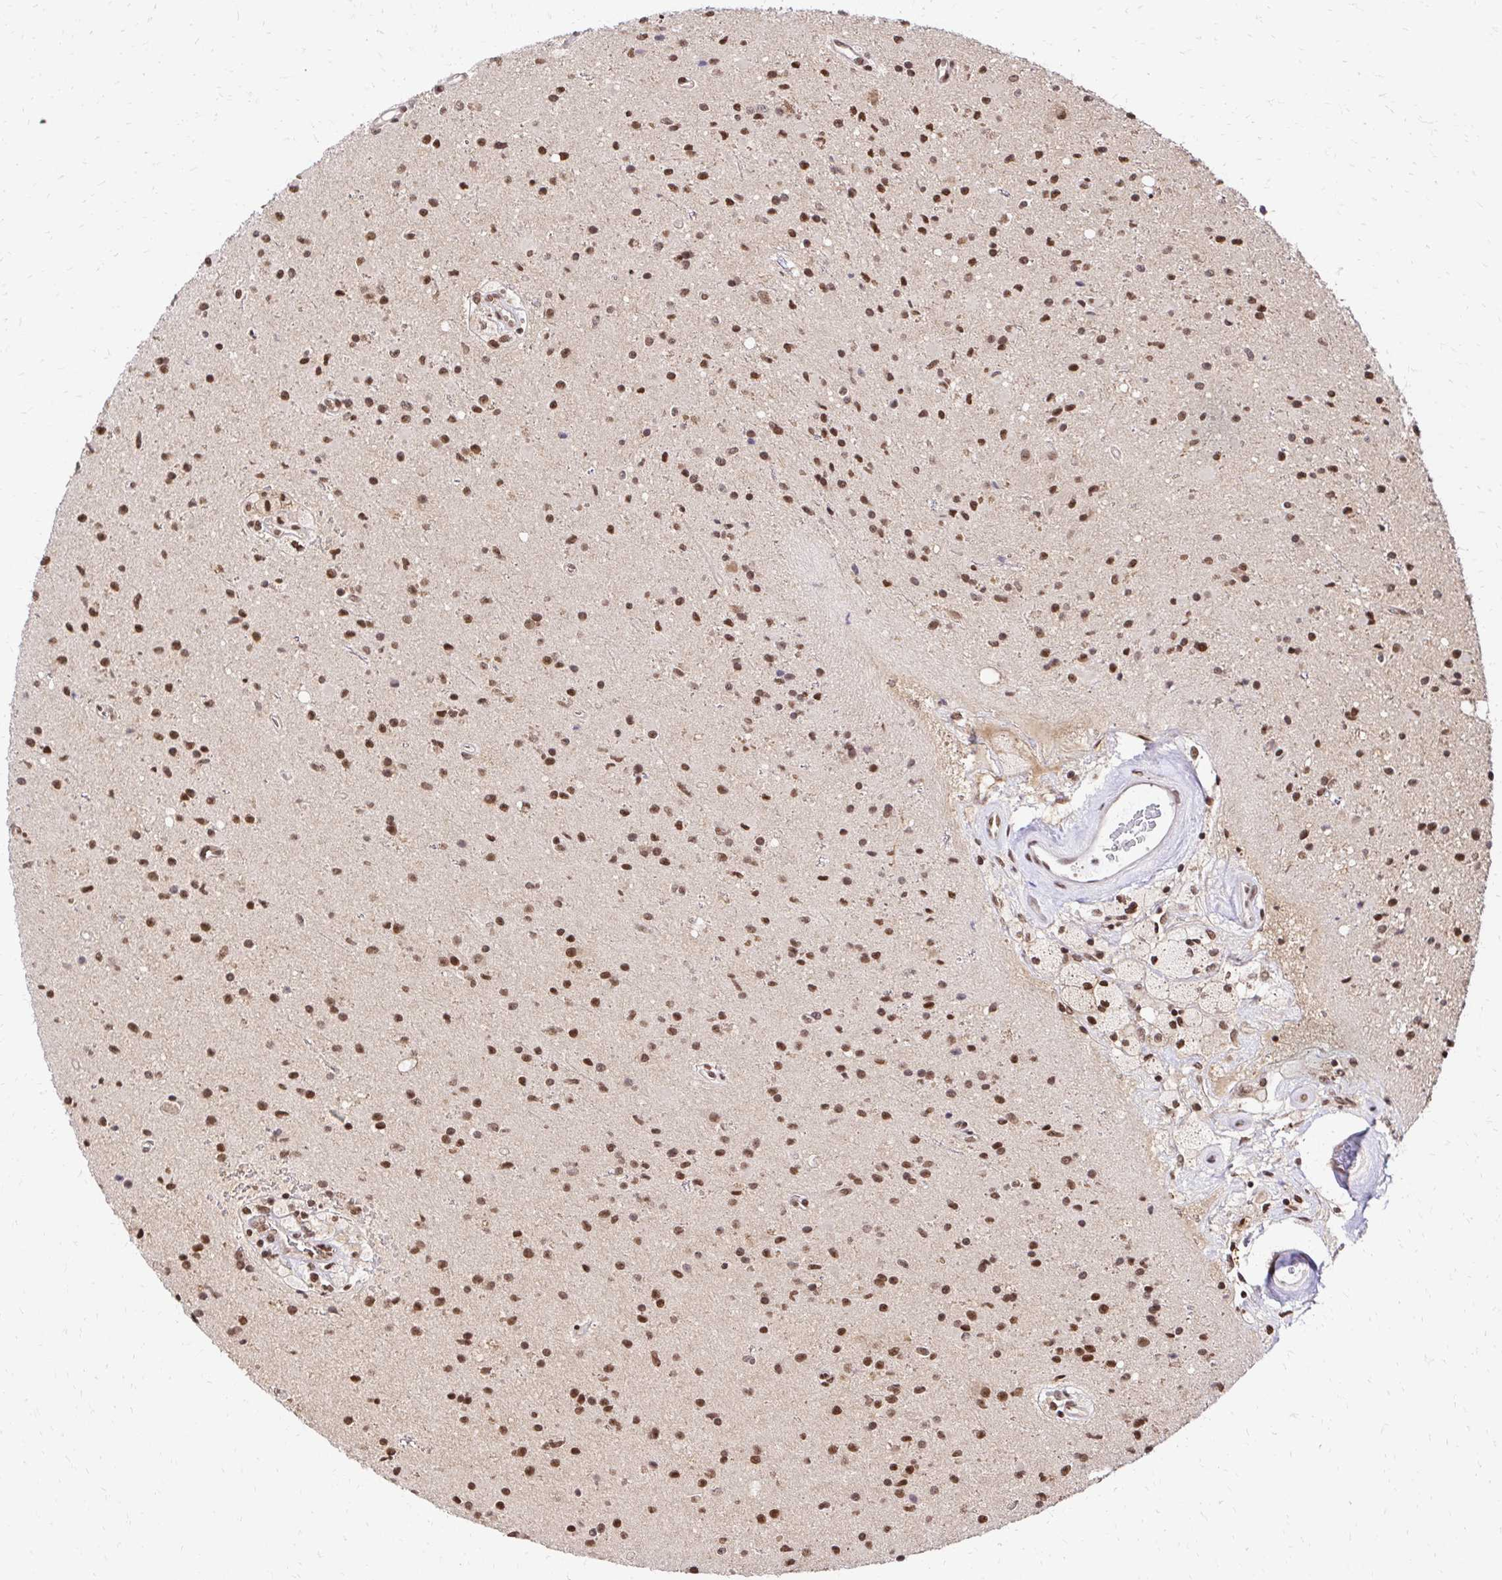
{"staining": {"intensity": "moderate", "quantity": ">75%", "location": "nuclear"}, "tissue": "glioma", "cell_type": "Tumor cells", "image_type": "cancer", "snomed": [{"axis": "morphology", "description": "Glioma, malignant, High grade"}, {"axis": "topography", "description": "Brain"}], "caption": "A high-resolution histopathology image shows IHC staining of glioma, which reveals moderate nuclear expression in about >75% of tumor cells. The protein of interest is shown in brown color, while the nuclei are stained blue.", "gene": "GLYR1", "patient": {"sex": "male", "age": 36}}